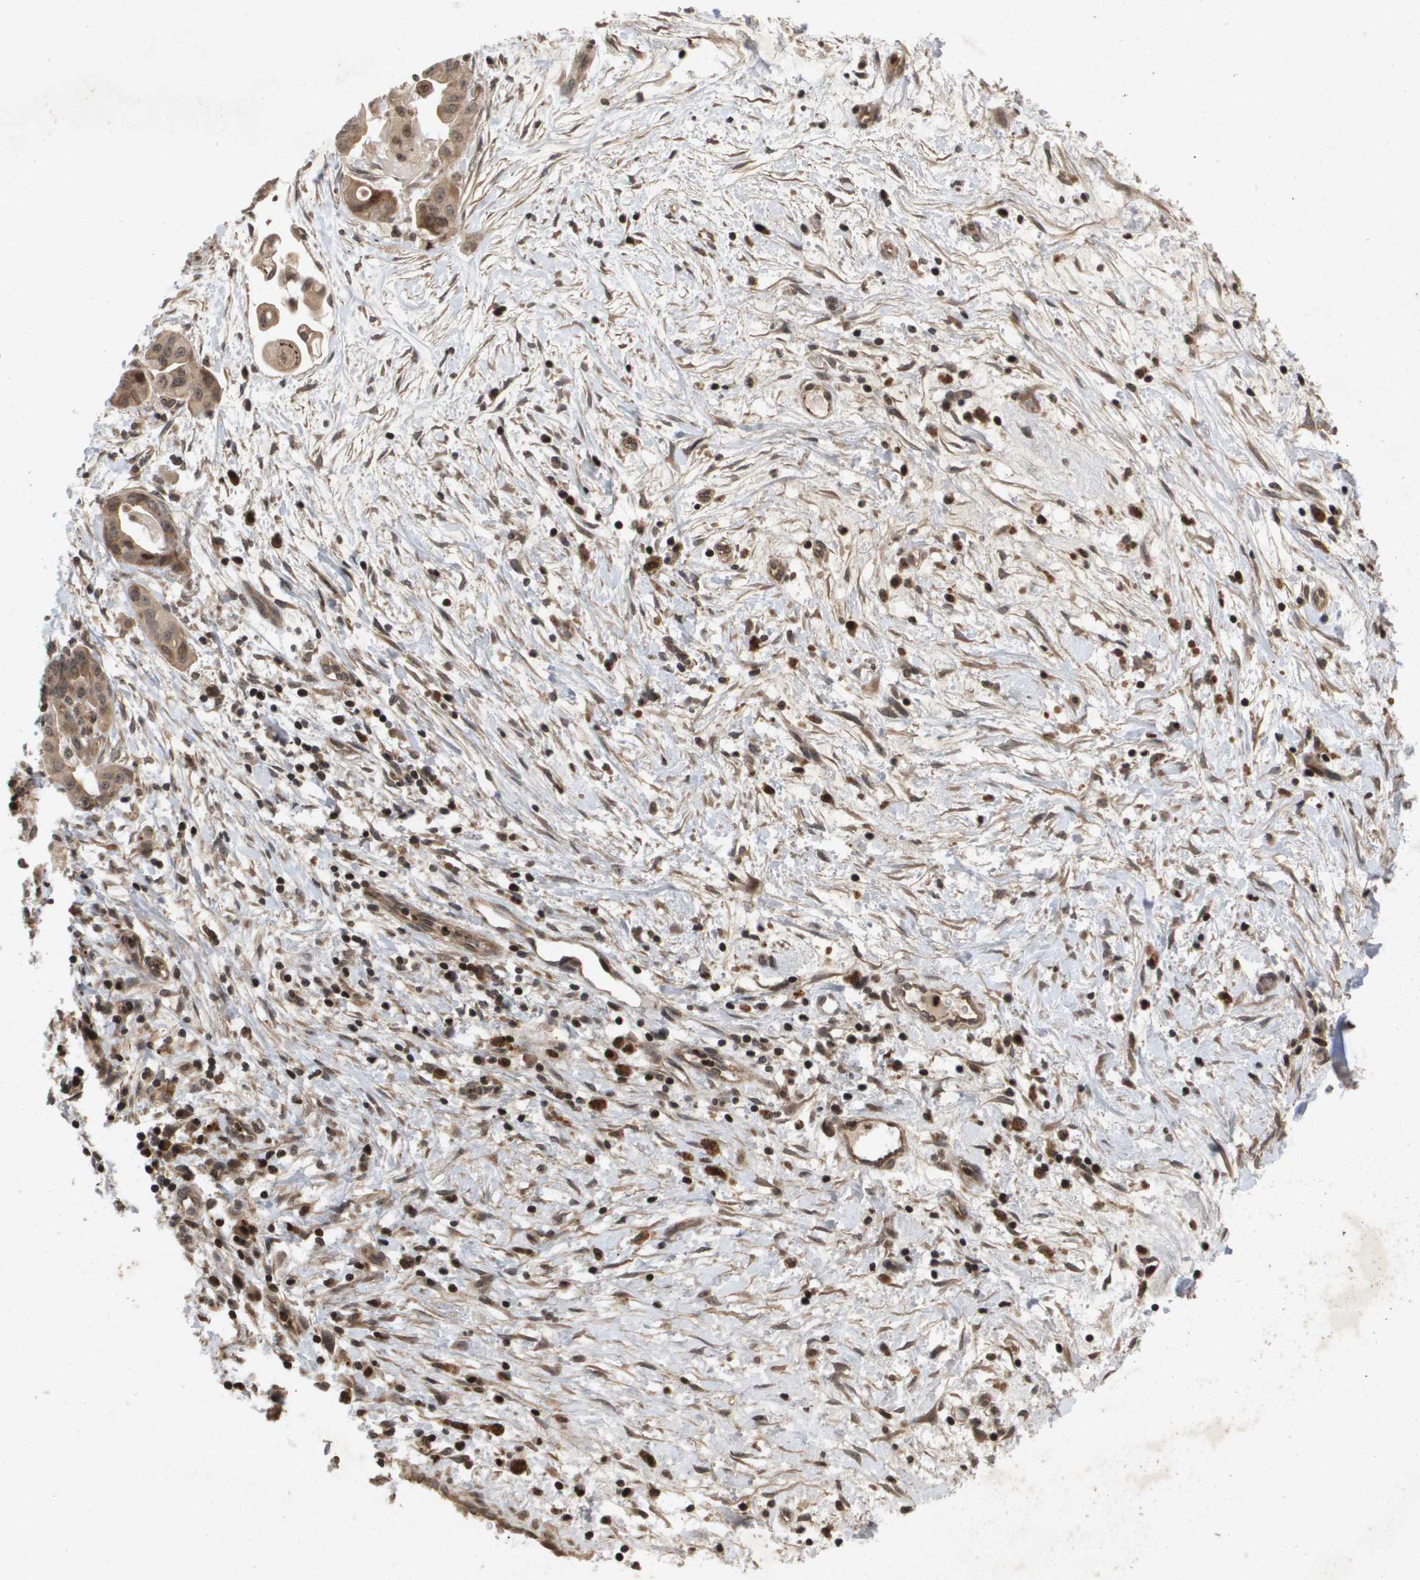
{"staining": {"intensity": "moderate", "quantity": ">75%", "location": "cytoplasmic/membranous"}, "tissue": "pancreatic cancer", "cell_type": "Tumor cells", "image_type": "cancer", "snomed": [{"axis": "morphology", "description": "Adenocarcinoma, NOS"}, {"axis": "topography", "description": "Pancreas"}], "caption": "An immunohistochemistry (IHC) micrograph of neoplastic tissue is shown. Protein staining in brown labels moderate cytoplasmic/membranous positivity in pancreatic cancer within tumor cells.", "gene": "HSPA6", "patient": {"sex": "female", "age": 75}}